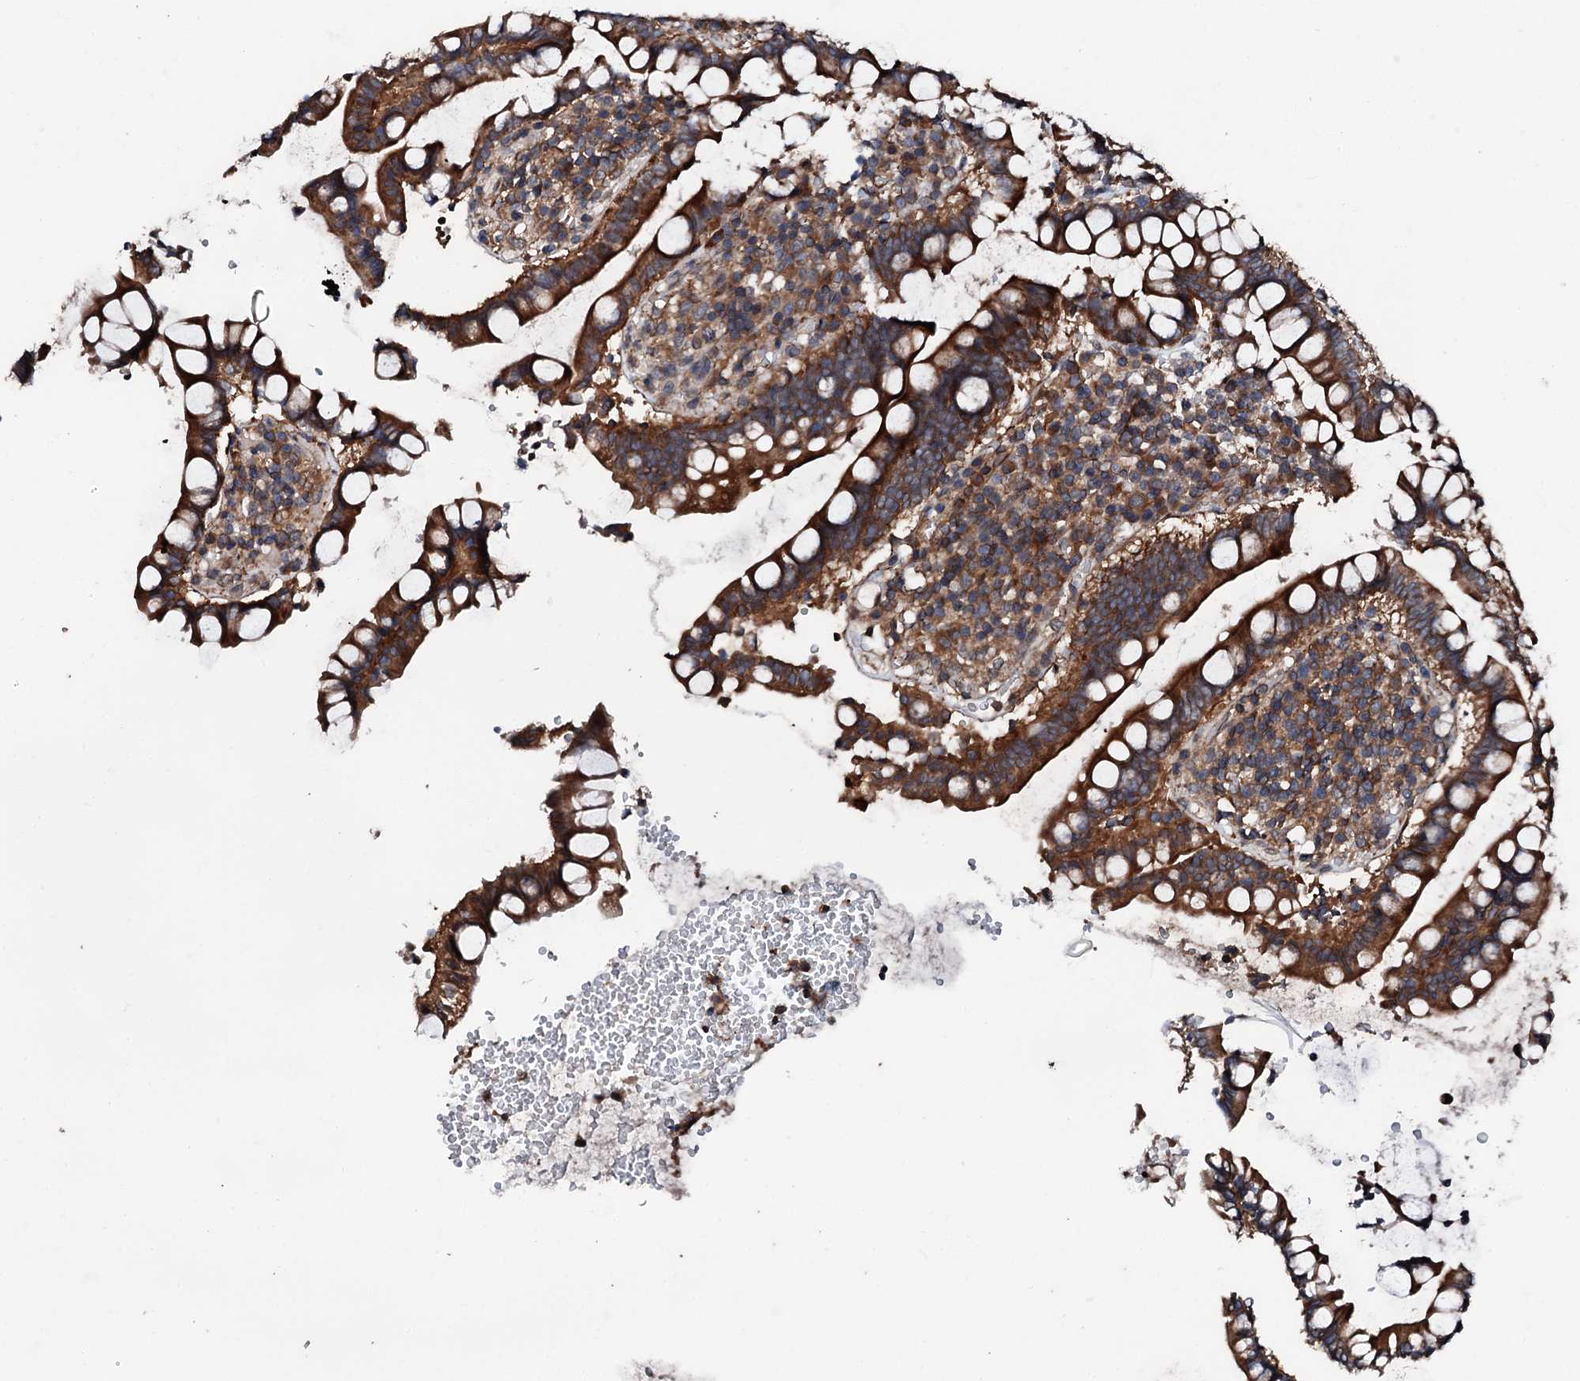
{"staining": {"intensity": "weak", "quantity": "25%-75%", "location": "cytoplasmic/membranous"}, "tissue": "colon", "cell_type": "Endothelial cells", "image_type": "normal", "snomed": [{"axis": "morphology", "description": "Normal tissue, NOS"}, {"axis": "topography", "description": "Colon"}], "caption": "A high-resolution image shows immunohistochemistry staining of benign colon, which reveals weak cytoplasmic/membranous positivity in about 25%-75% of endothelial cells. (brown staining indicates protein expression, while blue staining denotes nuclei).", "gene": "FGD4", "patient": {"sex": "female", "age": 79}}